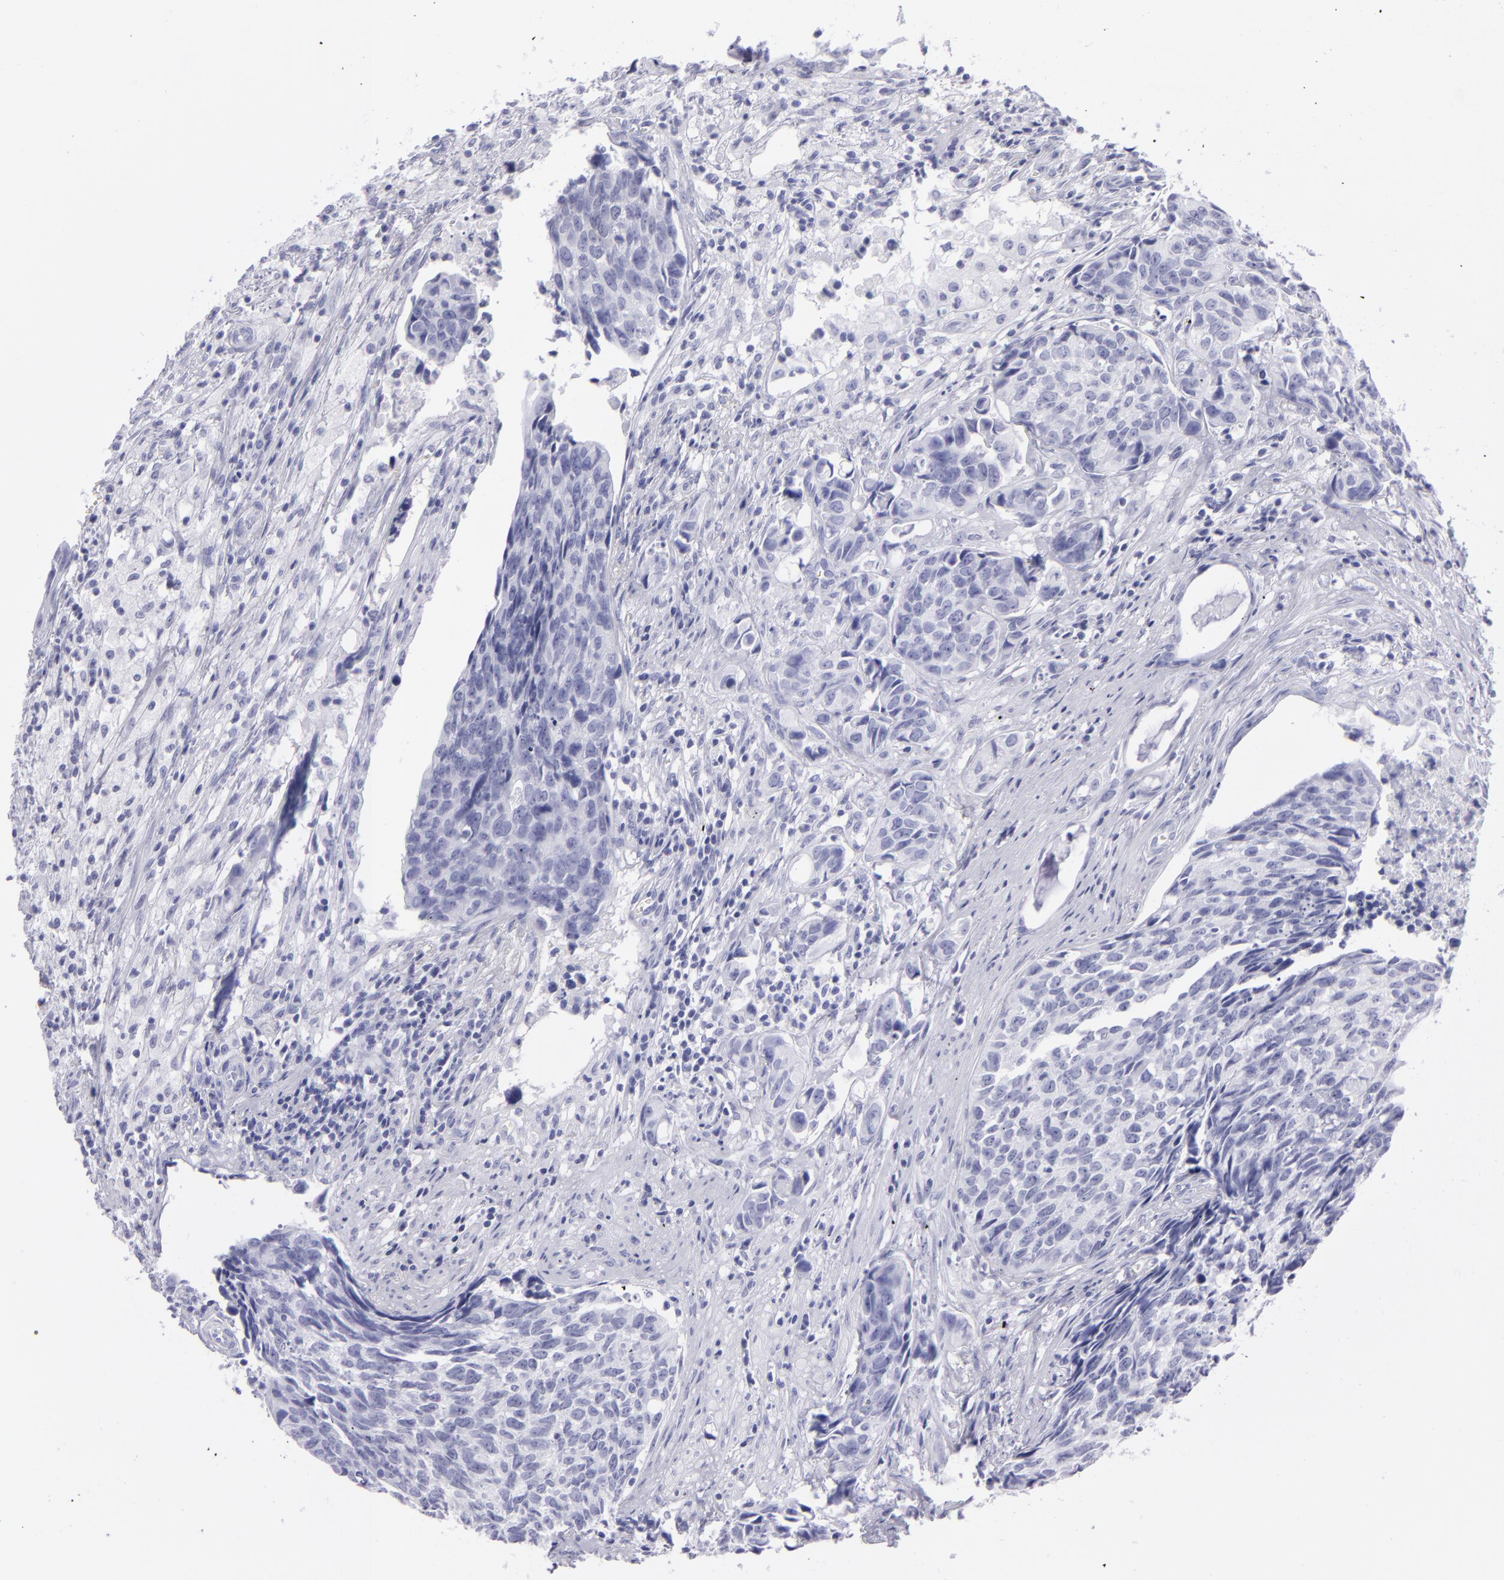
{"staining": {"intensity": "negative", "quantity": "none", "location": "none"}, "tissue": "urothelial cancer", "cell_type": "Tumor cells", "image_type": "cancer", "snomed": [{"axis": "morphology", "description": "Urothelial carcinoma, High grade"}, {"axis": "topography", "description": "Urinary bladder"}], "caption": "Immunohistochemistry (IHC) image of human urothelial carcinoma (high-grade) stained for a protein (brown), which exhibits no positivity in tumor cells.", "gene": "PVALB", "patient": {"sex": "male", "age": 81}}